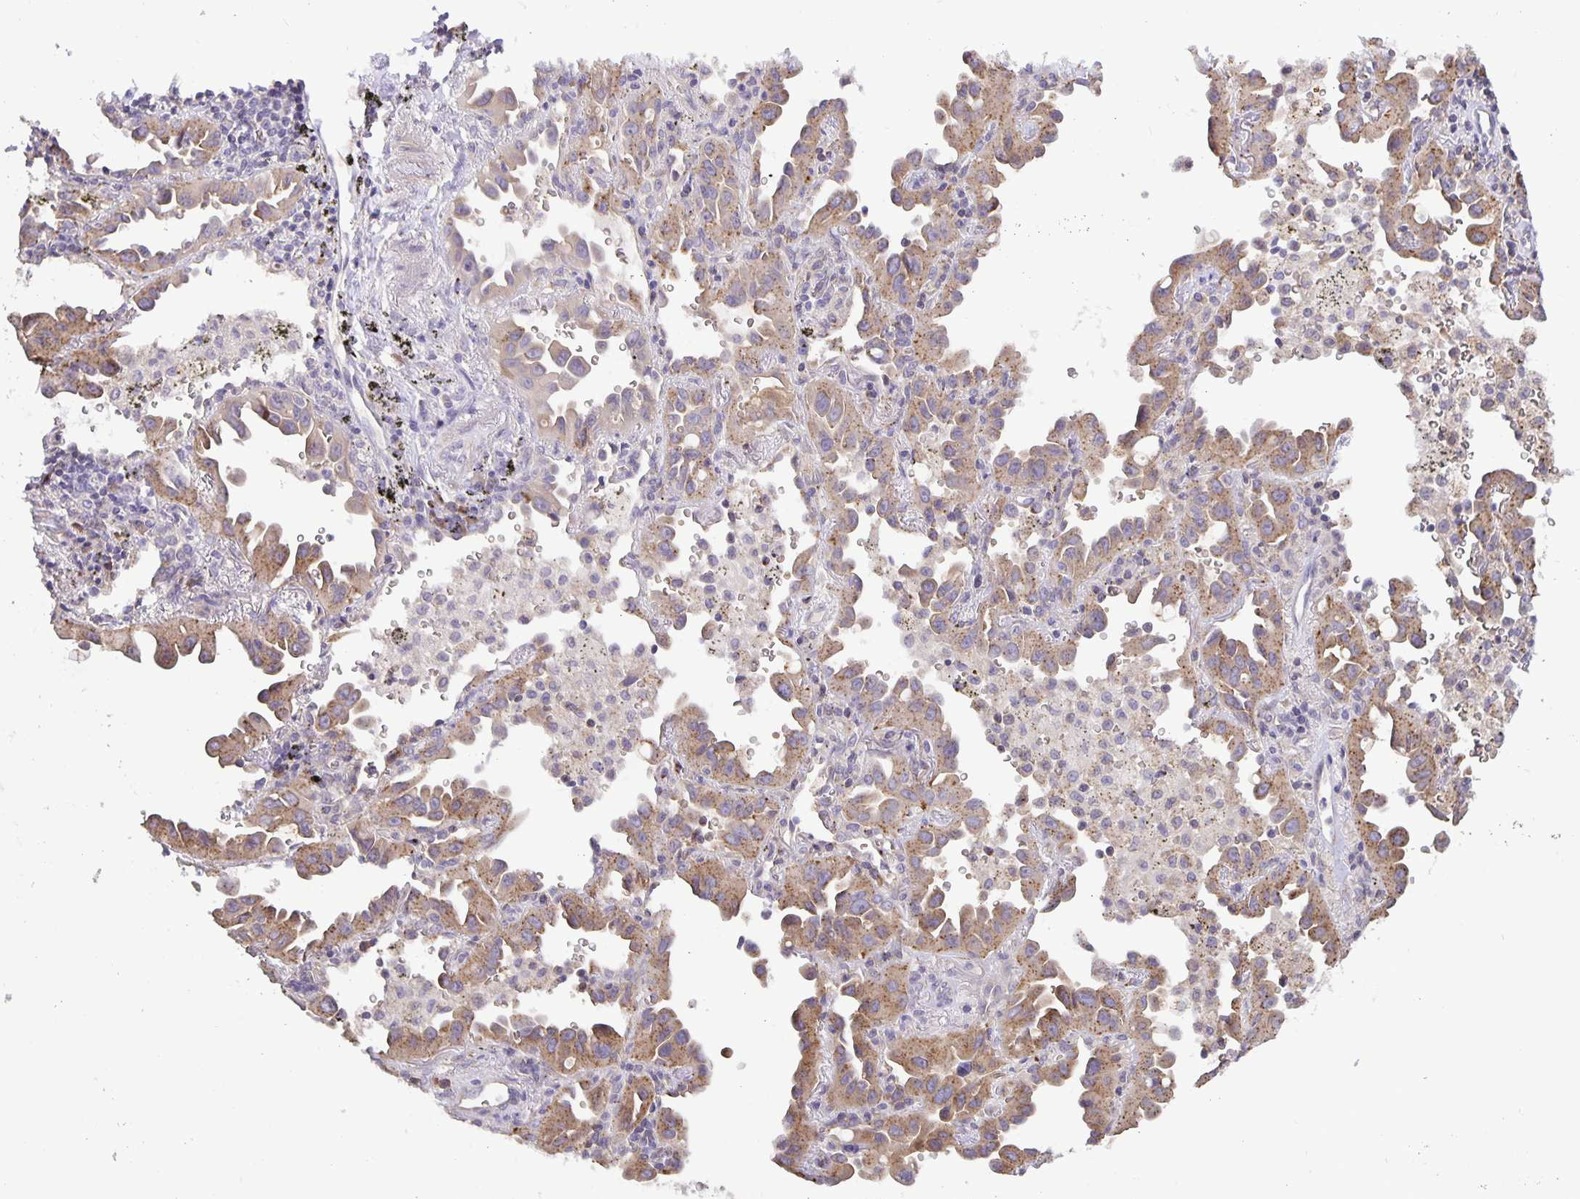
{"staining": {"intensity": "moderate", "quantity": ">75%", "location": "cytoplasmic/membranous"}, "tissue": "lung cancer", "cell_type": "Tumor cells", "image_type": "cancer", "snomed": [{"axis": "morphology", "description": "Adenocarcinoma, NOS"}, {"axis": "topography", "description": "Lung"}], "caption": "Lung adenocarcinoma was stained to show a protein in brown. There is medium levels of moderate cytoplasmic/membranous staining in about >75% of tumor cells.", "gene": "TMEM71", "patient": {"sex": "male", "age": 68}}